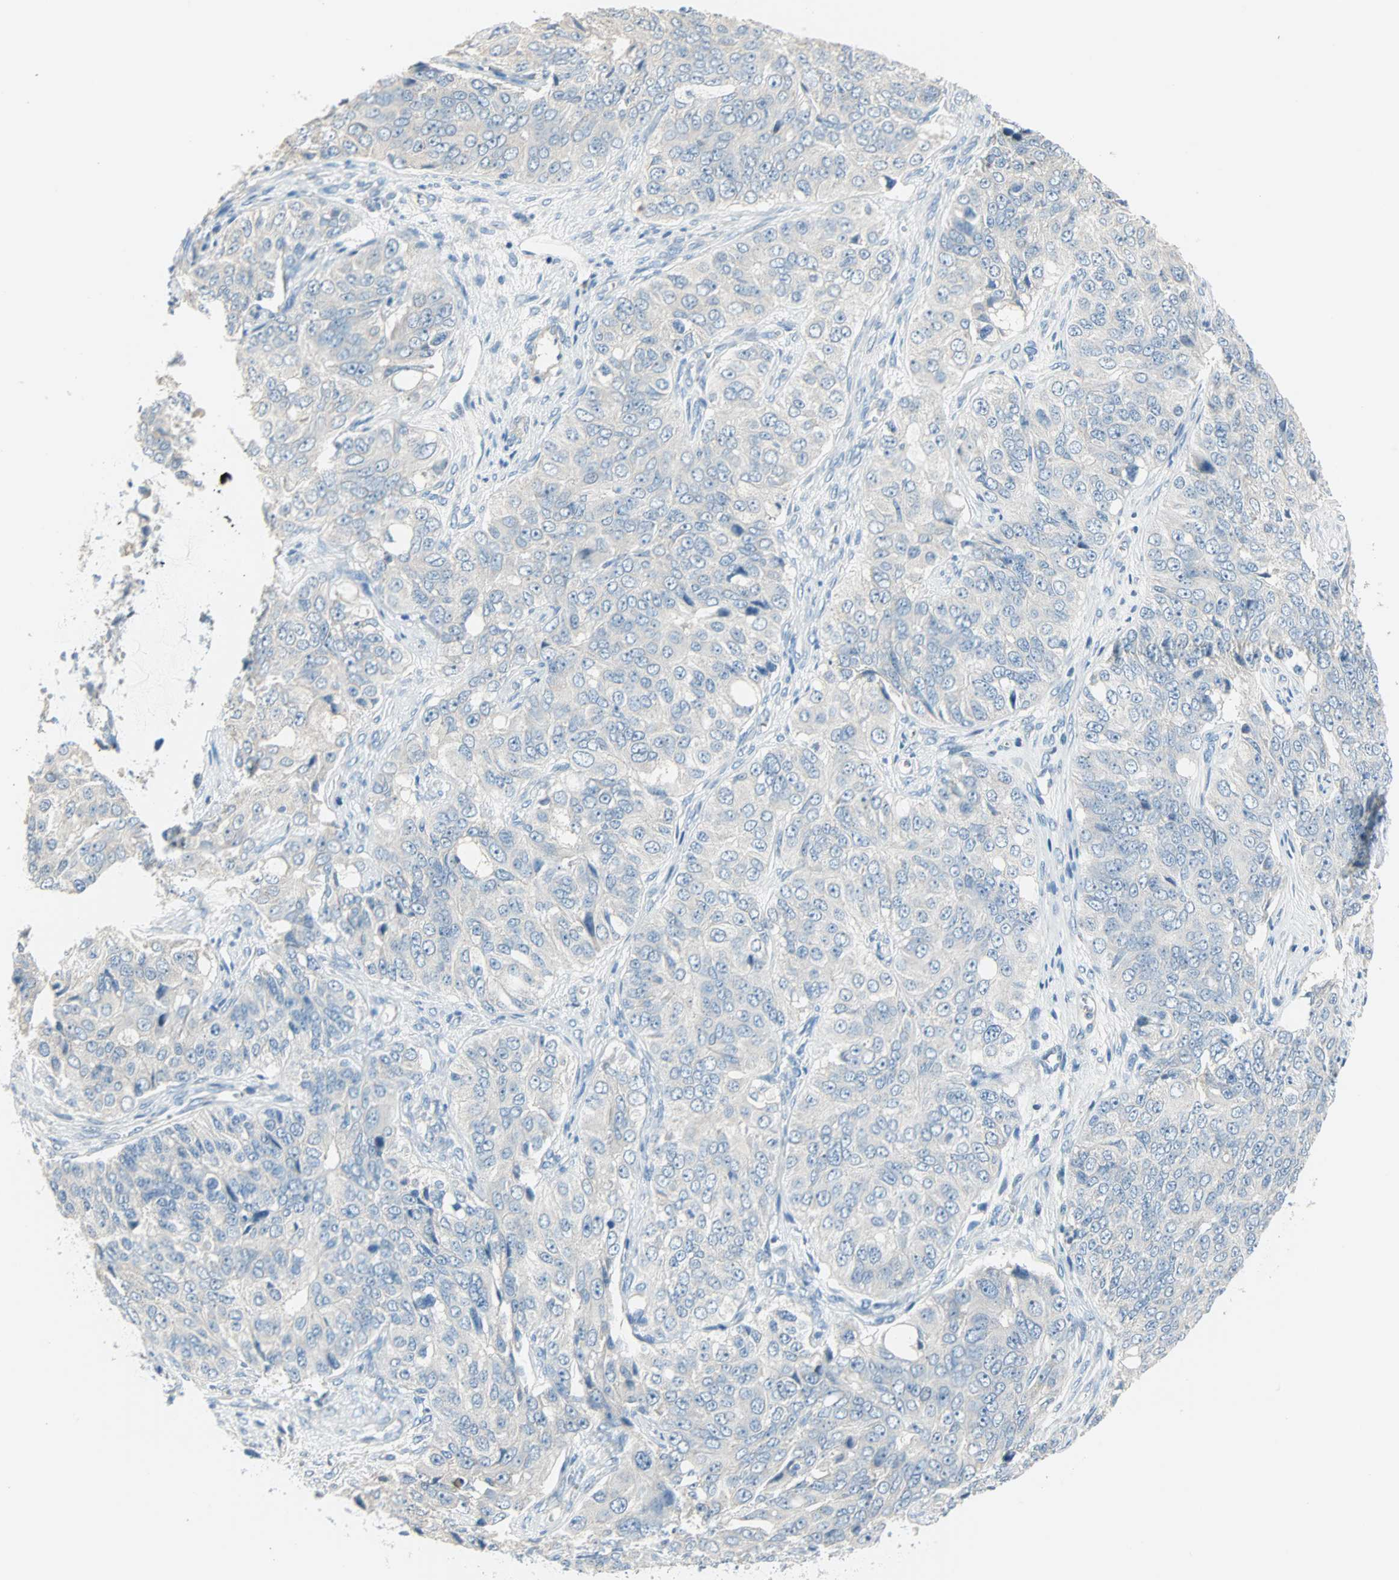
{"staining": {"intensity": "negative", "quantity": "none", "location": "none"}, "tissue": "ovarian cancer", "cell_type": "Tumor cells", "image_type": "cancer", "snomed": [{"axis": "morphology", "description": "Carcinoma, endometroid"}, {"axis": "topography", "description": "Ovary"}], "caption": "Ovarian endometroid carcinoma was stained to show a protein in brown. There is no significant staining in tumor cells.", "gene": "ACVRL1", "patient": {"sex": "female", "age": 51}}